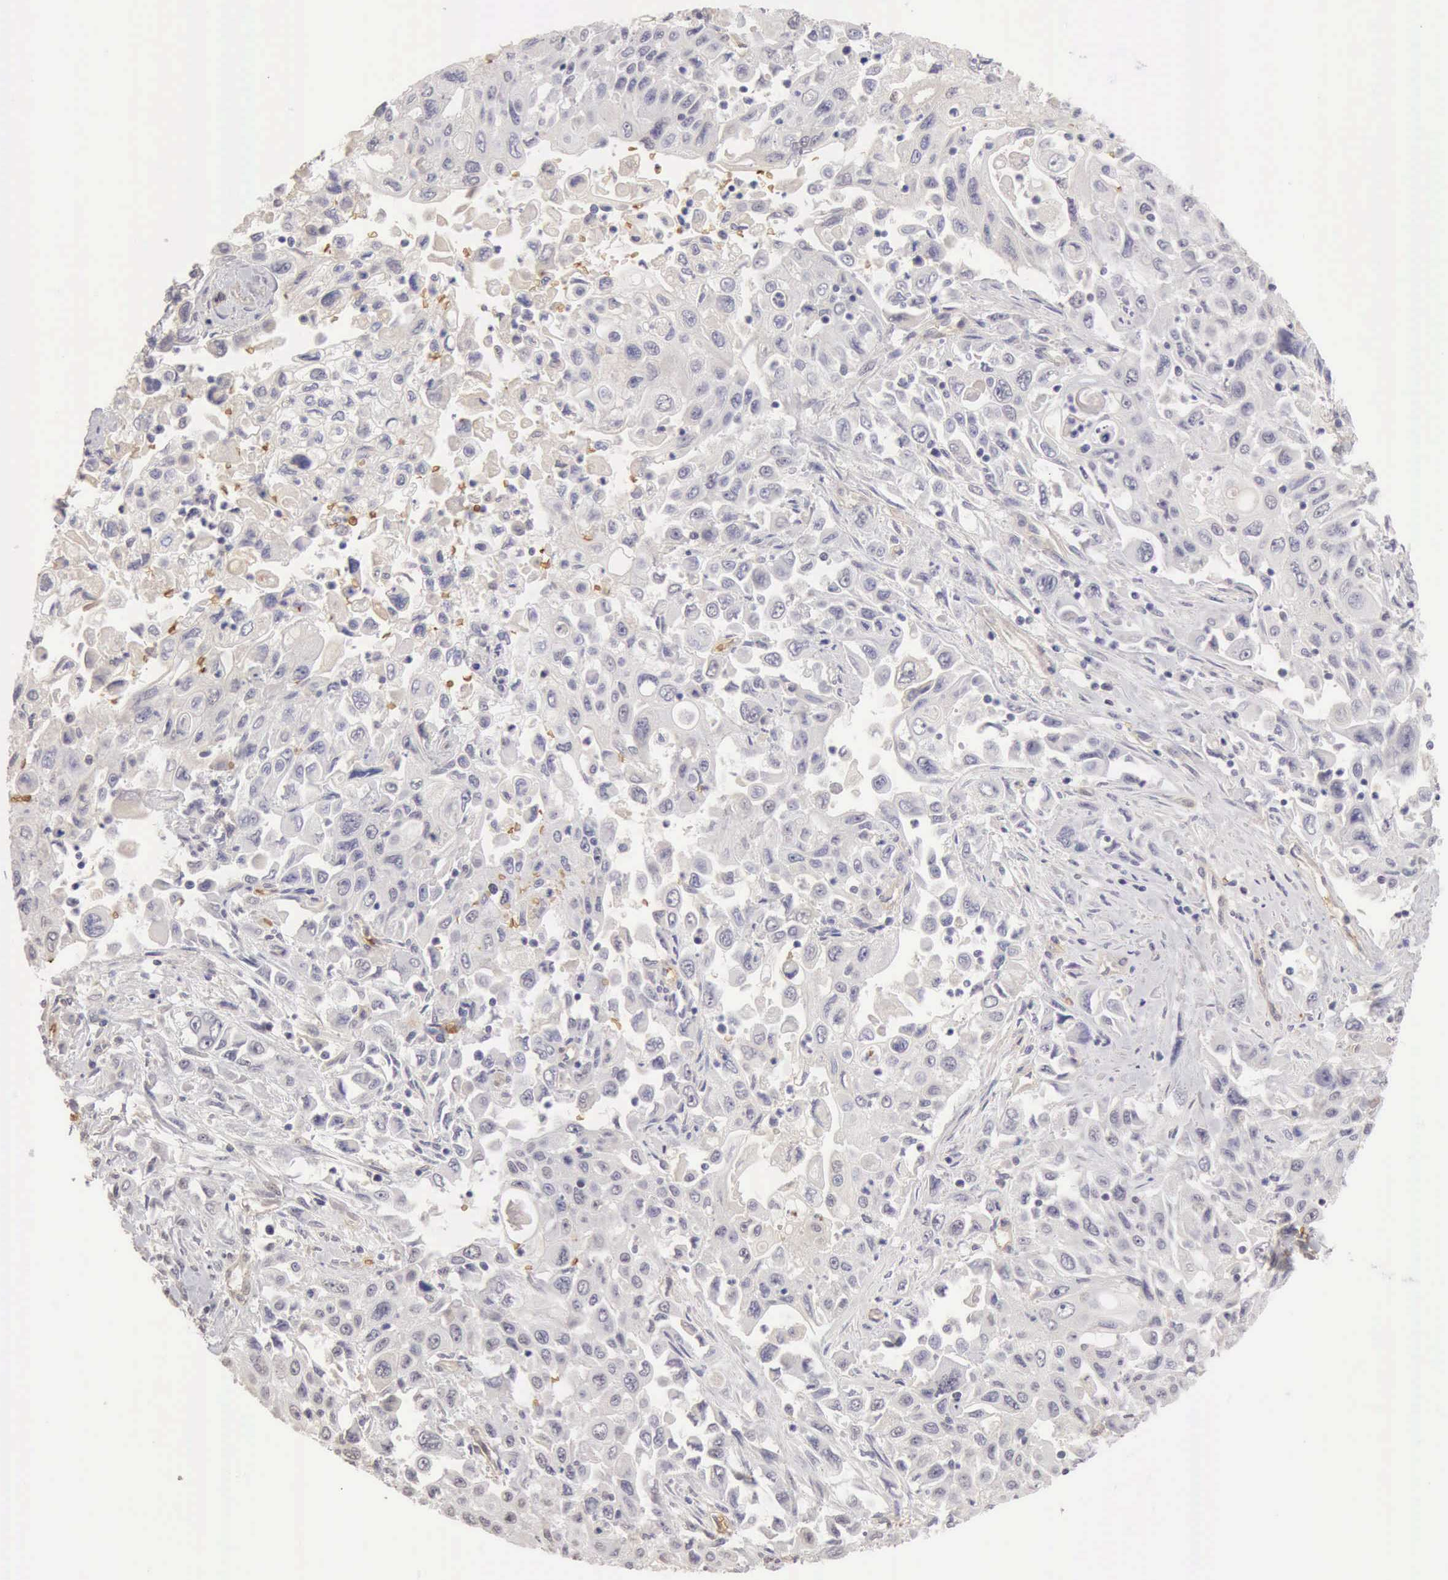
{"staining": {"intensity": "negative", "quantity": "none", "location": "none"}, "tissue": "pancreatic cancer", "cell_type": "Tumor cells", "image_type": "cancer", "snomed": [{"axis": "morphology", "description": "Adenocarcinoma, NOS"}, {"axis": "topography", "description": "Pancreas"}], "caption": "DAB immunohistochemical staining of pancreatic adenocarcinoma exhibits no significant expression in tumor cells.", "gene": "CFI", "patient": {"sex": "male", "age": 70}}